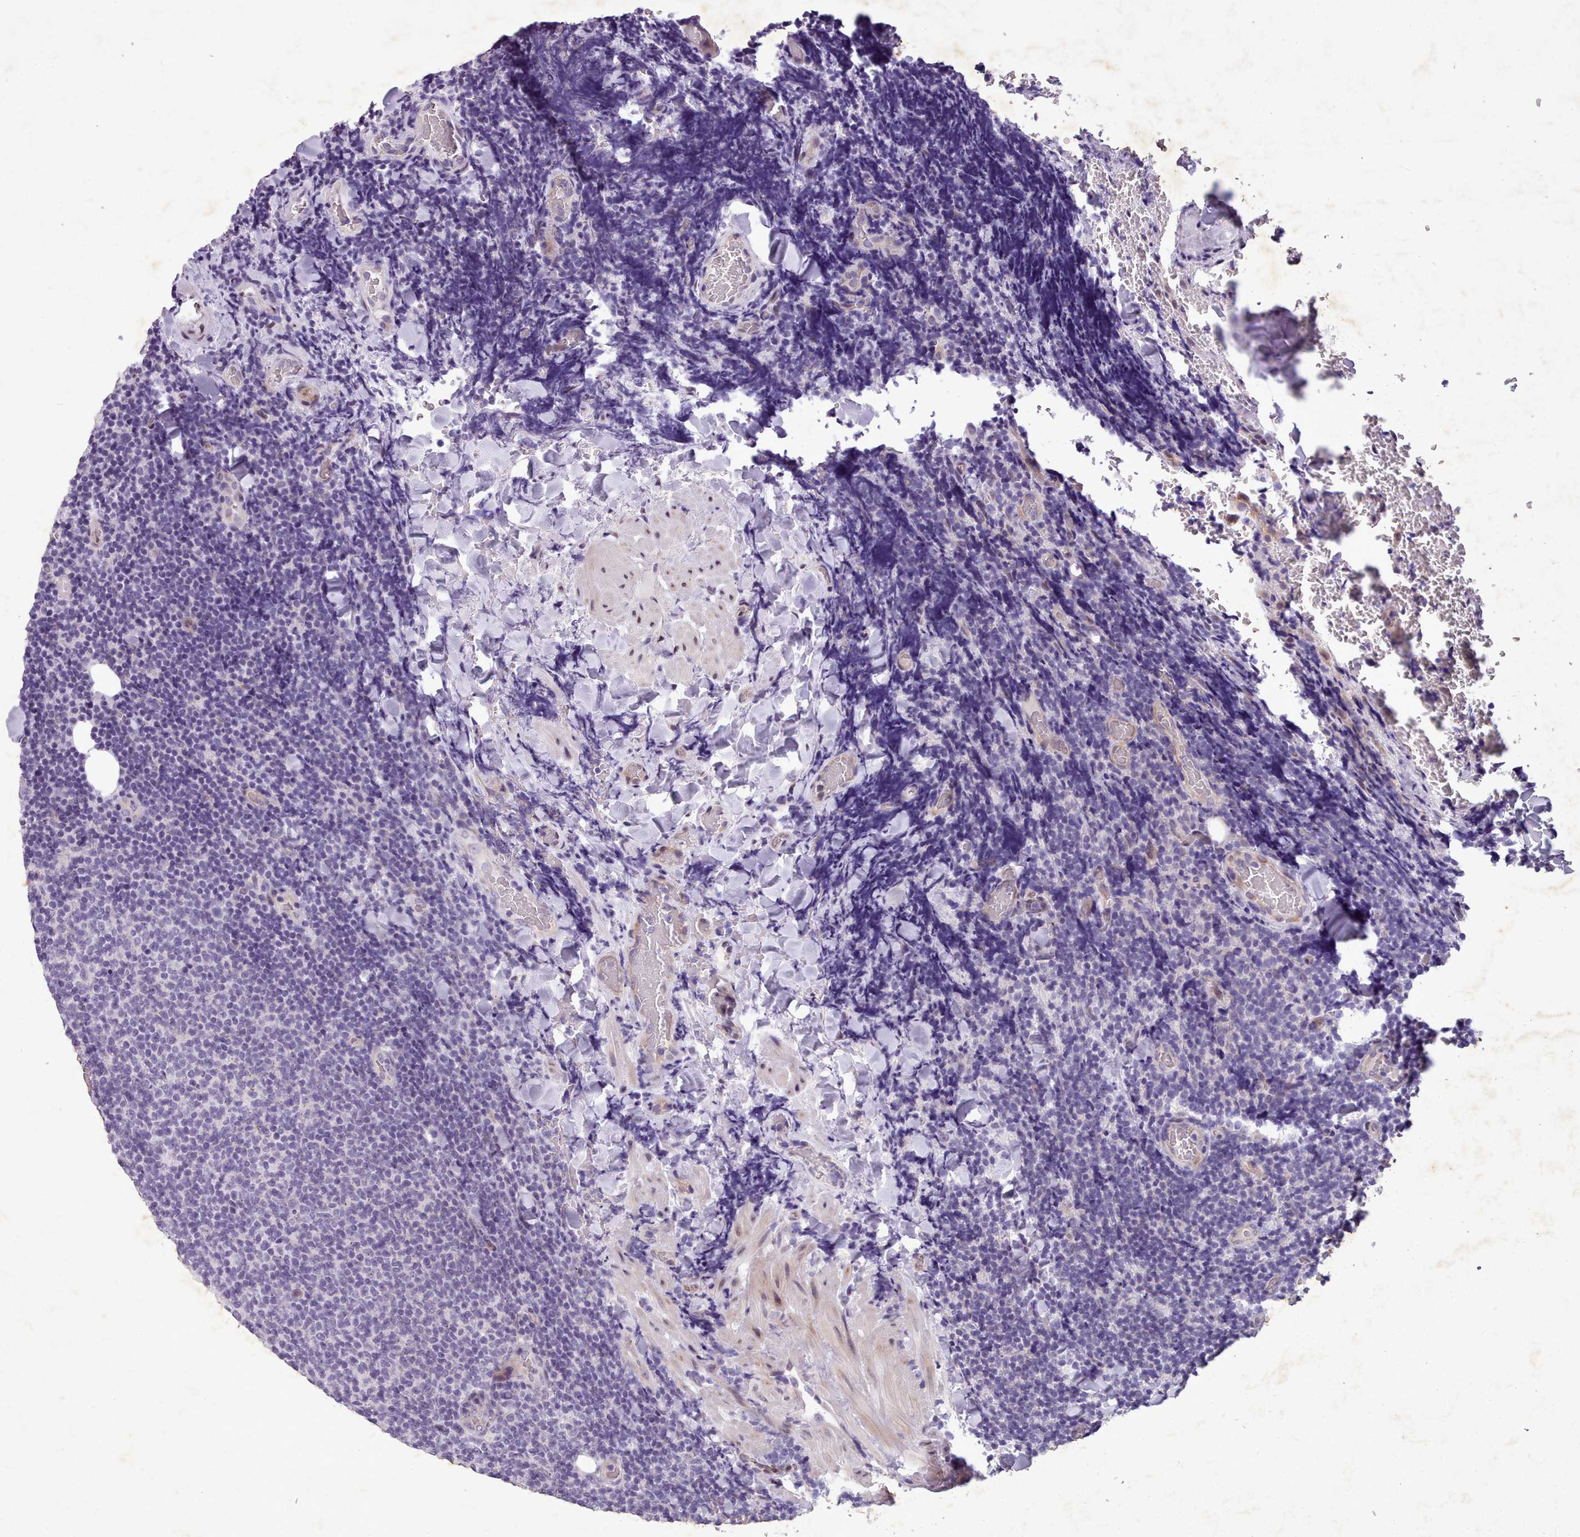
{"staining": {"intensity": "negative", "quantity": "none", "location": "none"}, "tissue": "lymphoma", "cell_type": "Tumor cells", "image_type": "cancer", "snomed": [{"axis": "morphology", "description": "Malignant lymphoma, non-Hodgkin's type, Low grade"}, {"axis": "topography", "description": "Lymph node"}], "caption": "This is an IHC histopathology image of lymphoma. There is no positivity in tumor cells.", "gene": "KCNT2", "patient": {"sex": "male", "age": 66}}